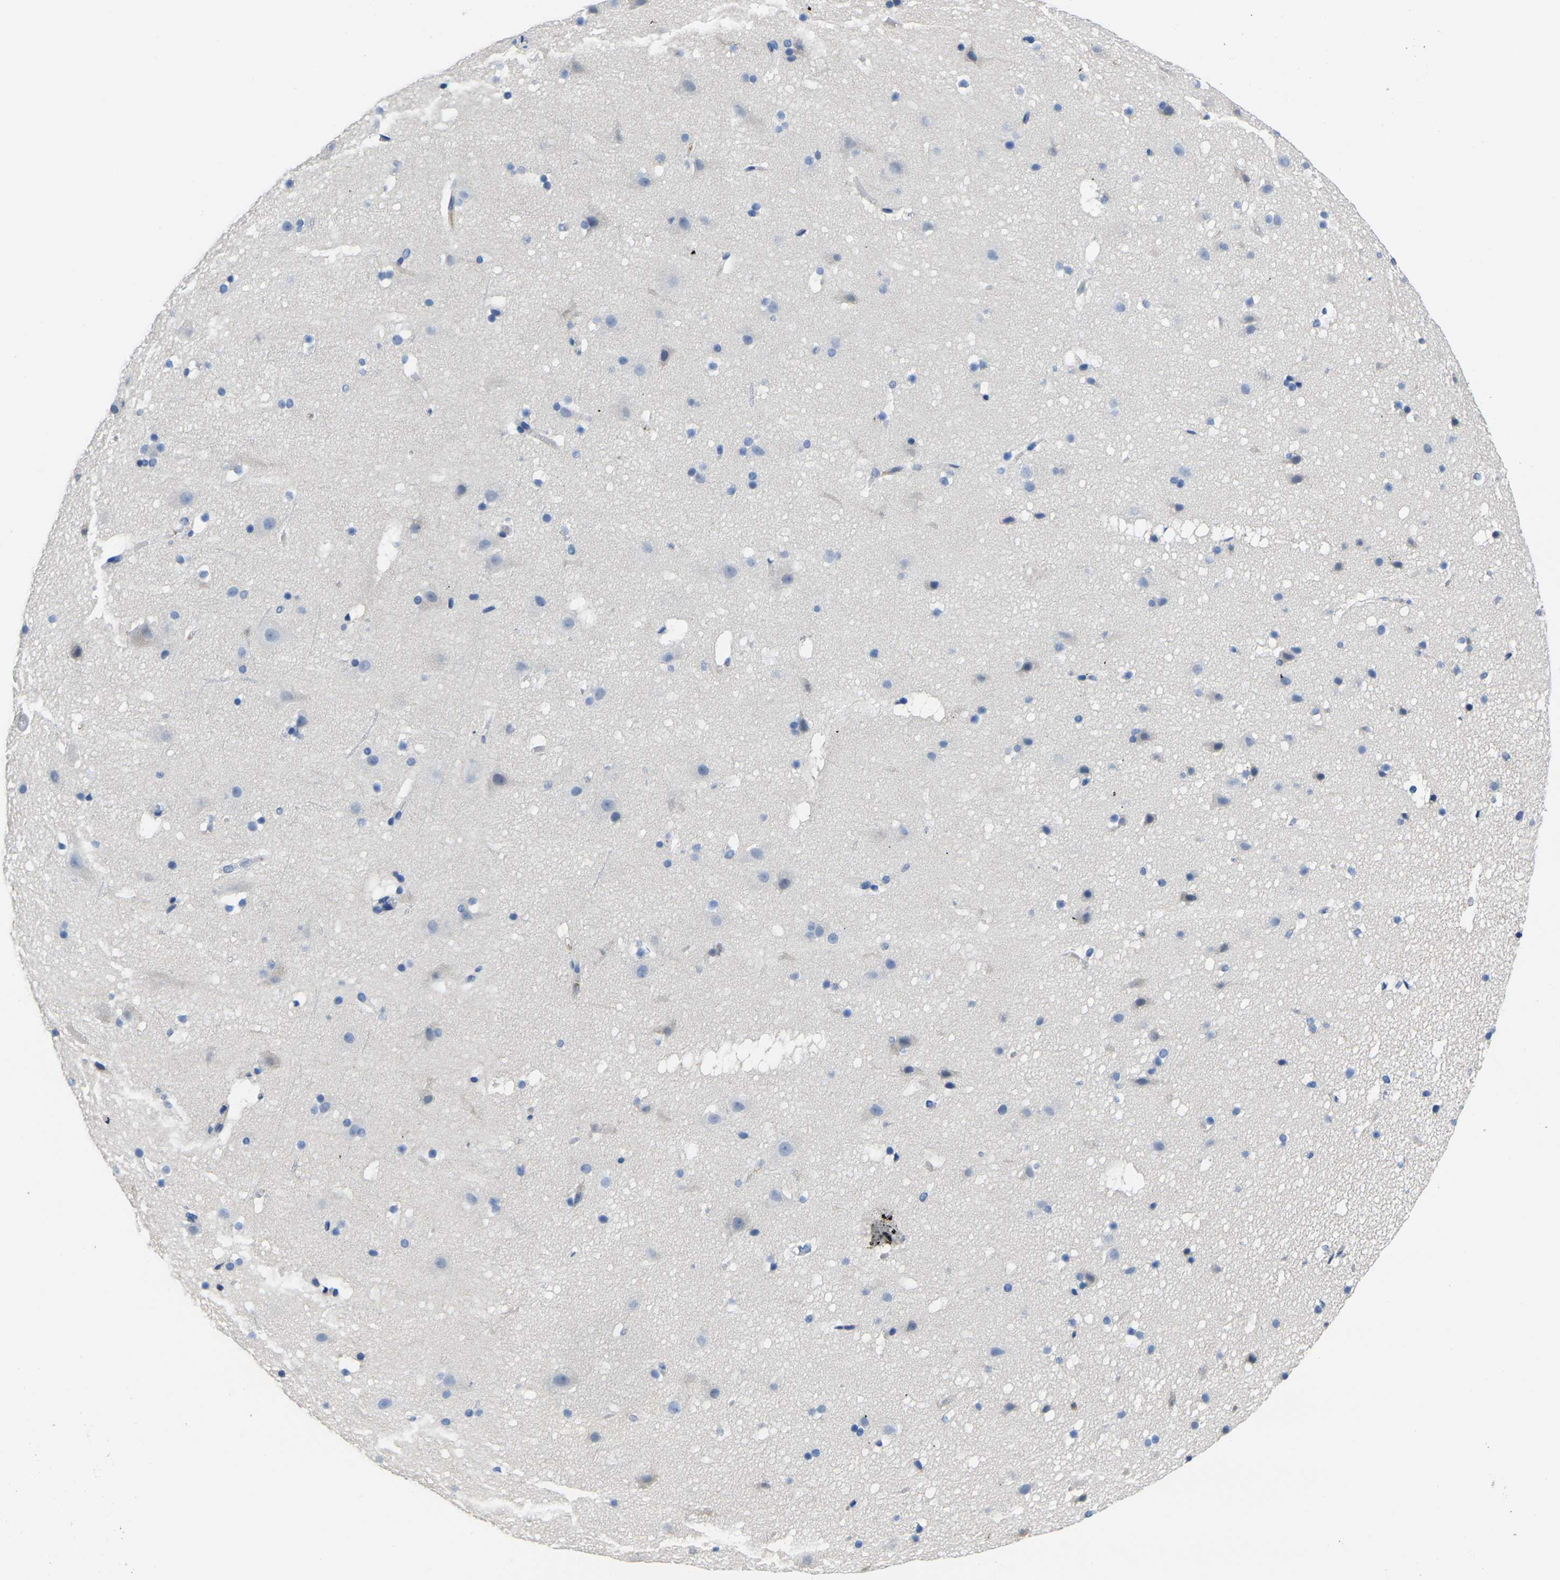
{"staining": {"intensity": "weak", "quantity": "25%-75%", "location": "cytoplasmic/membranous"}, "tissue": "cerebral cortex", "cell_type": "Endothelial cells", "image_type": "normal", "snomed": [{"axis": "morphology", "description": "Normal tissue, NOS"}, {"axis": "topography", "description": "Cerebral cortex"}], "caption": "Cerebral cortex stained for a protein (brown) exhibits weak cytoplasmic/membranous positive expression in approximately 25%-75% of endothelial cells.", "gene": "GREM2", "patient": {"sex": "male", "age": 45}}